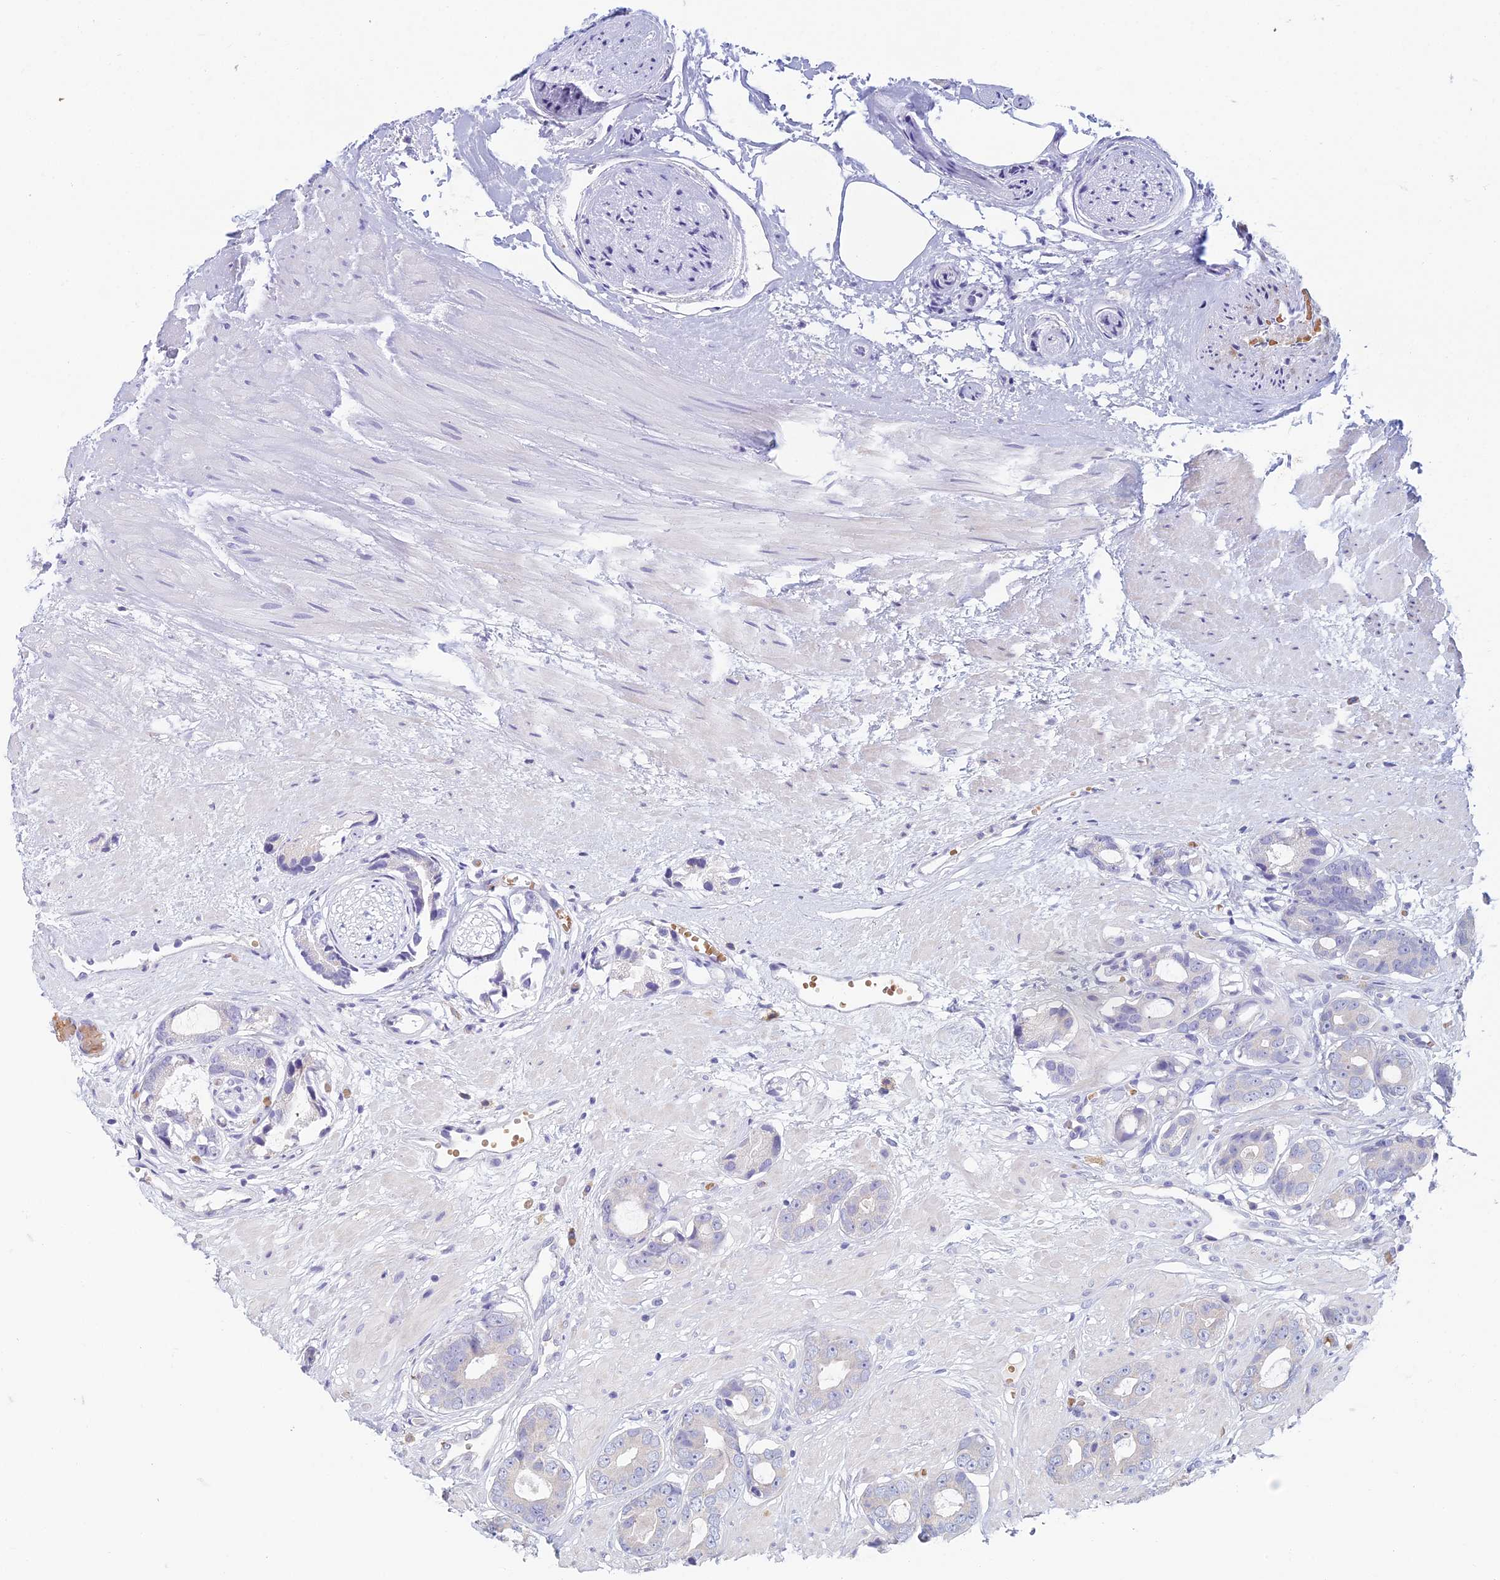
{"staining": {"intensity": "negative", "quantity": "none", "location": "none"}, "tissue": "prostate cancer", "cell_type": "Tumor cells", "image_type": "cancer", "snomed": [{"axis": "morphology", "description": "Adenocarcinoma, Low grade"}, {"axis": "topography", "description": "Prostate"}], "caption": "Tumor cells are negative for brown protein staining in prostate cancer. (DAB (3,3'-diaminobenzidine) IHC with hematoxylin counter stain).", "gene": "ZNF564", "patient": {"sex": "male", "age": 64}}